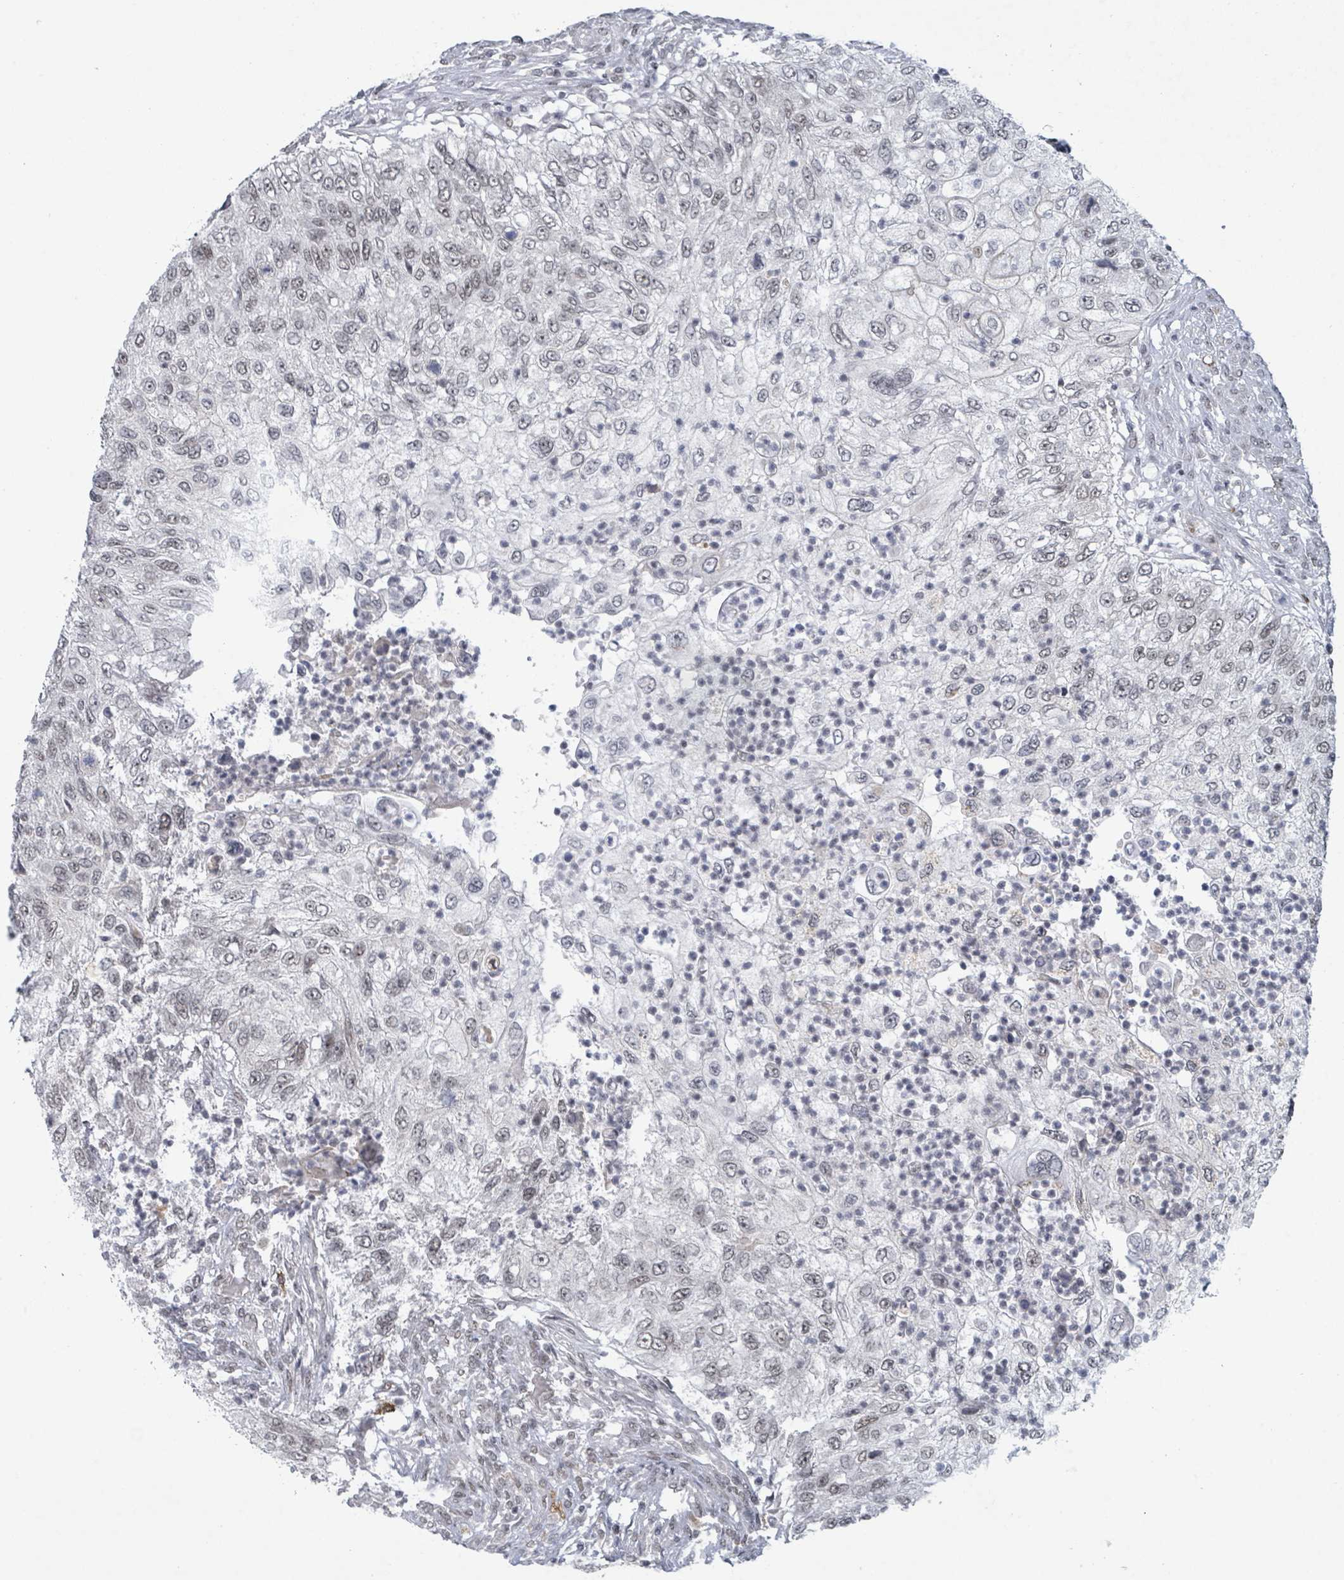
{"staining": {"intensity": "moderate", "quantity": "25%-75%", "location": "nuclear"}, "tissue": "urothelial cancer", "cell_type": "Tumor cells", "image_type": "cancer", "snomed": [{"axis": "morphology", "description": "Urothelial carcinoma, High grade"}, {"axis": "topography", "description": "Urinary bladder"}], "caption": "A medium amount of moderate nuclear staining is seen in approximately 25%-75% of tumor cells in urothelial carcinoma (high-grade) tissue.", "gene": "BANP", "patient": {"sex": "female", "age": 60}}